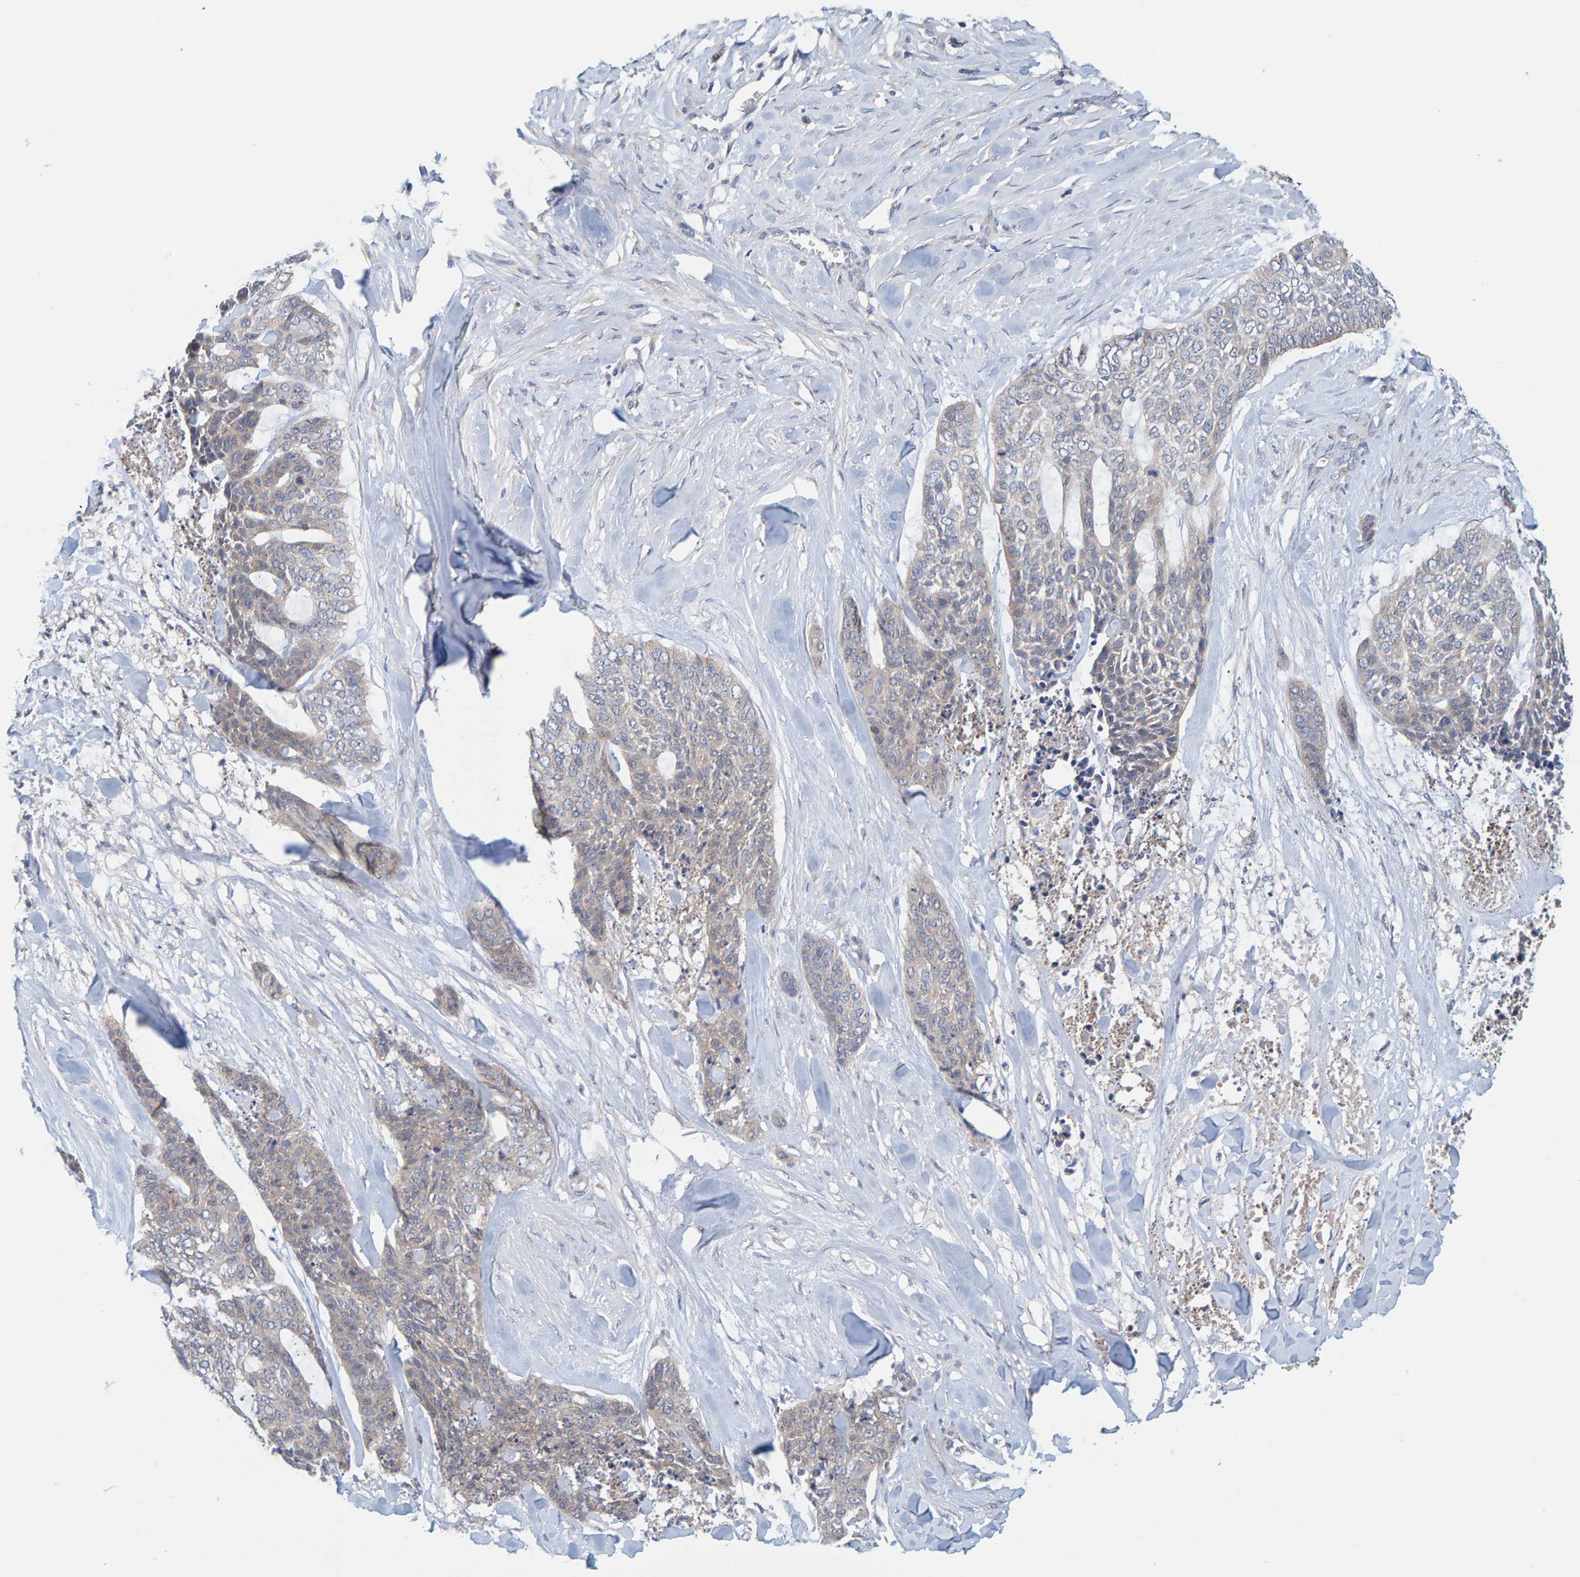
{"staining": {"intensity": "weak", "quantity": "<25%", "location": "cytoplasmic/membranous"}, "tissue": "skin cancer", "cell_type": "Tumor cells", "image_type": "cancer", "snomed": [{"axis": "morphology", "description": "Basal cell carcinoma"}, {"axis": "topography", "description": "Skin"}], "caption": "This image is of skin basal cell carcinoma stained with immunohistochemistry to label a protein in brown with the nuclei are counter-stained blue. There is no positivity in tumor cells. (DAB immunohistochemistry with hematoxylin counter stain).", "gene": "TATDN1", "patient": {"sex": "female", "age": 64}}